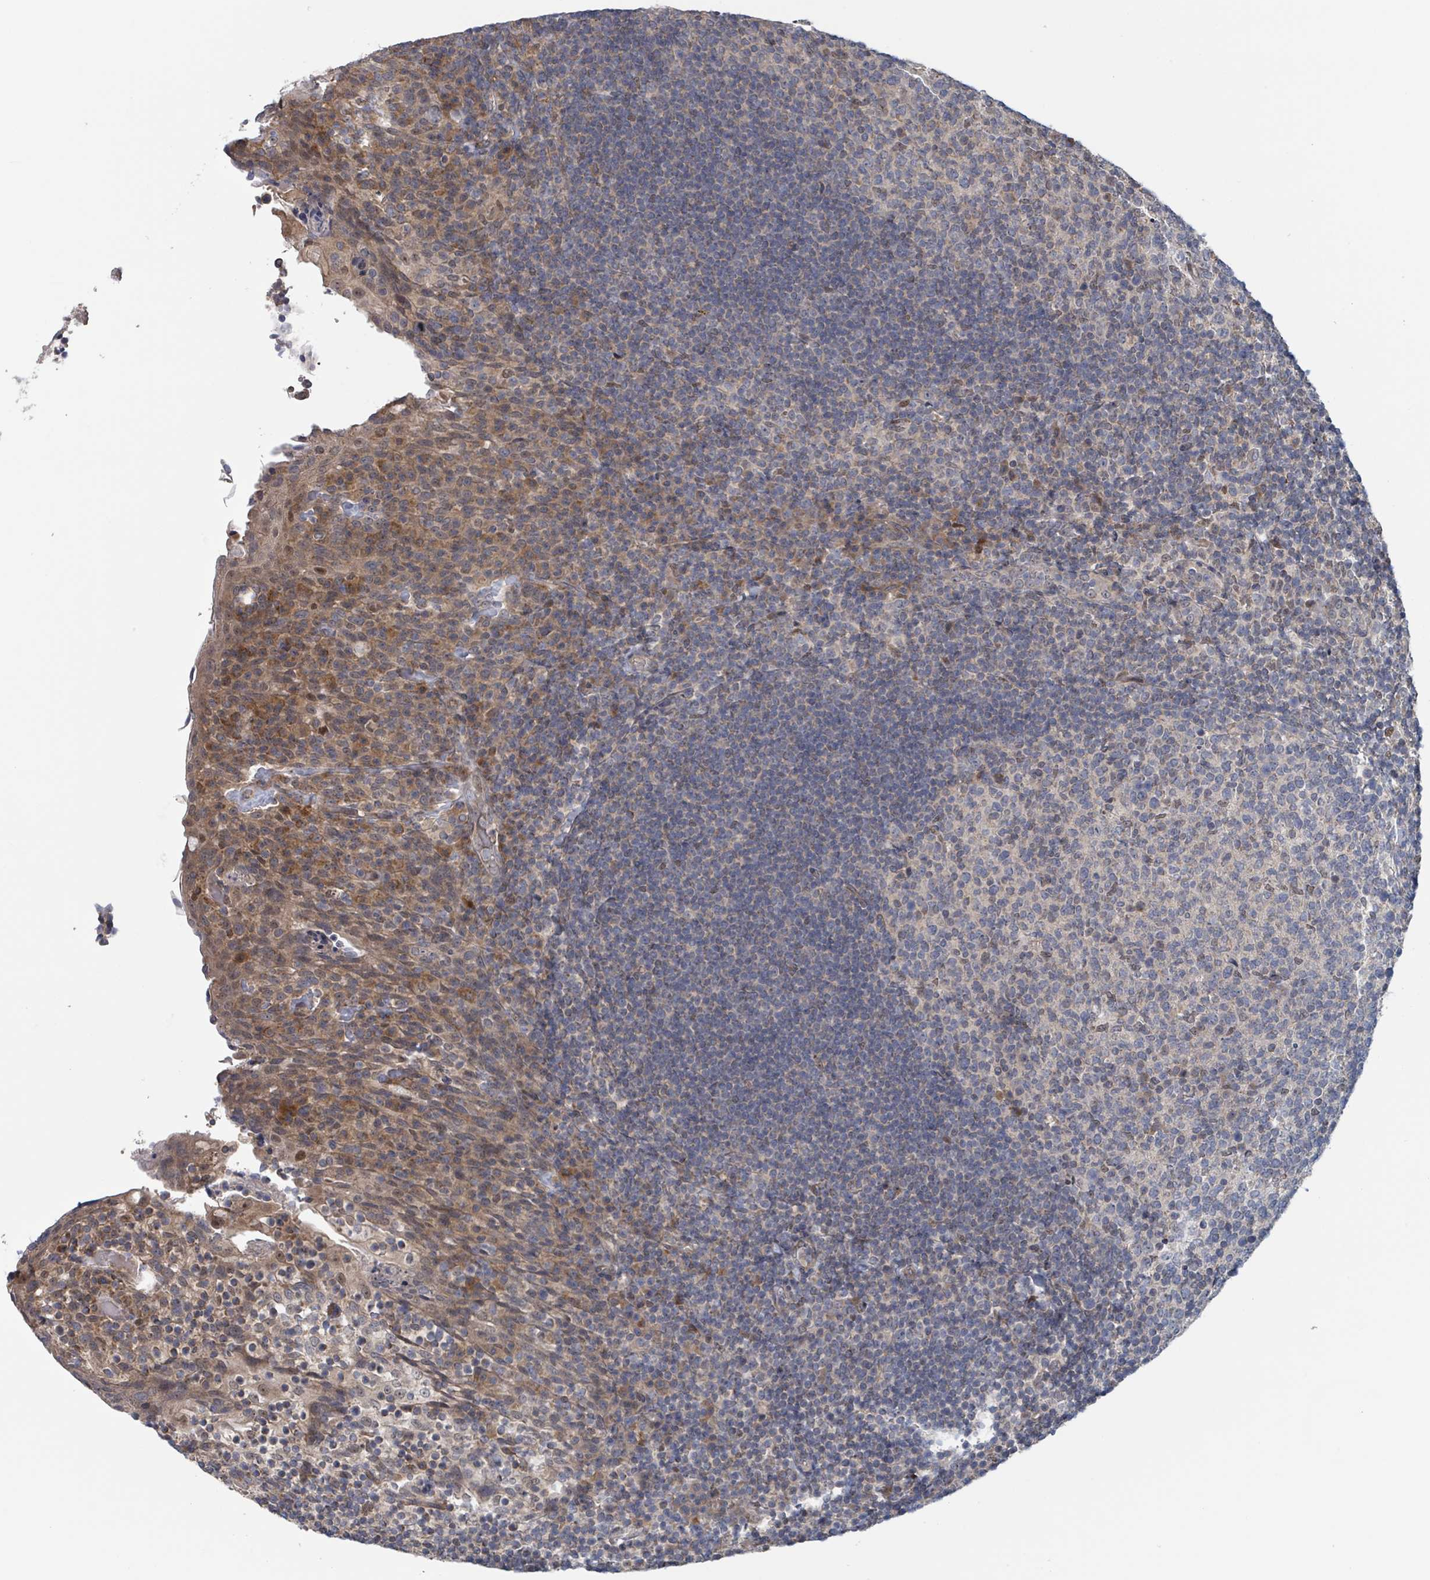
{"staining": {"intensity": "moderate", "quantity": "<25%", "location": "cytoplasmic/membranous,nuclear"}, "tissue": "tonsil", "cell_type": "Germinal center cells", "image_type": "normal", "snomed": [{"axis": "morphology", "description": "Normal tissue, NOS"}, {"axis": "topography", "description": "Tonsil"}], "caption": "IHC of benign tonsil shows low levels of moderate cytoplasmic/membranous,nuclear staining in about <25% of germinal center cells. (DAB IHC with brightfield microscopy, high magnification).", "gene": "HIVEP1", "patient": {"sex": "female", "age": 10}}